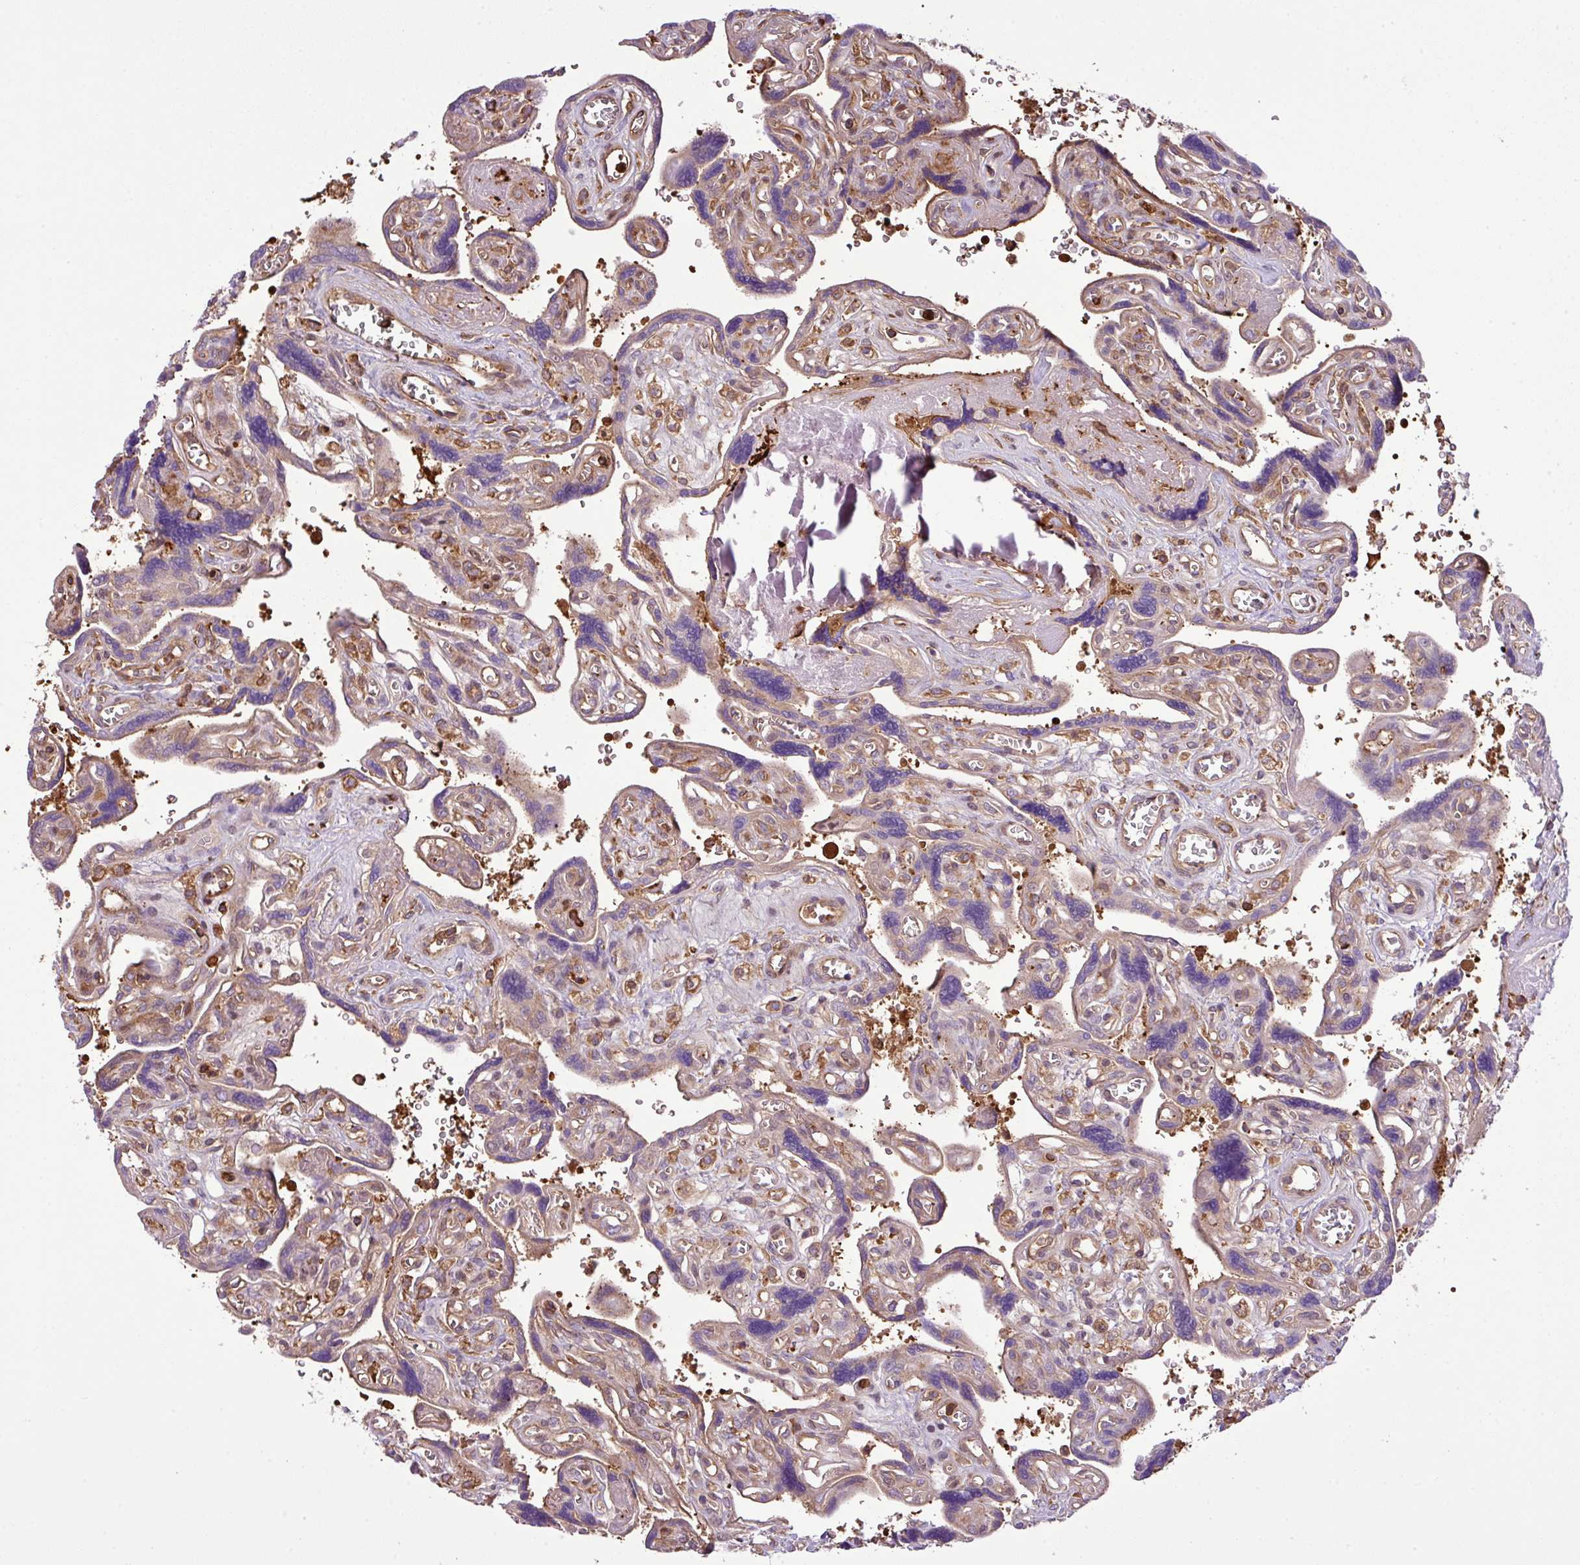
{"staining": {"intensity": "weak", "quantity": "25%-75%", "location": "cytoplasmic/membranous"}, "tissue": "placenta", "cell_type": "Trophoblastic cells", "image_type": "normal", "snomed": [{"axis": "morphology", "description": "Normal tissue, NOS"}, {"axis": "topography", "description": "Placenta"}], "caption": "Immunohistochemistry staining of unremarkable placenta, which exhibits low levels of weak cytoplasmic/membranous staining in about 25%-75% of trophoblastic cells indicating weak cytoplasmic/membranous protein staining. The staining was performed using DAB (brown) for protein detection and nuclei were counterstained in hematoxylin (blue).", "gene": "PGAP6", "patient": {"sex": "female", "age": 39}}